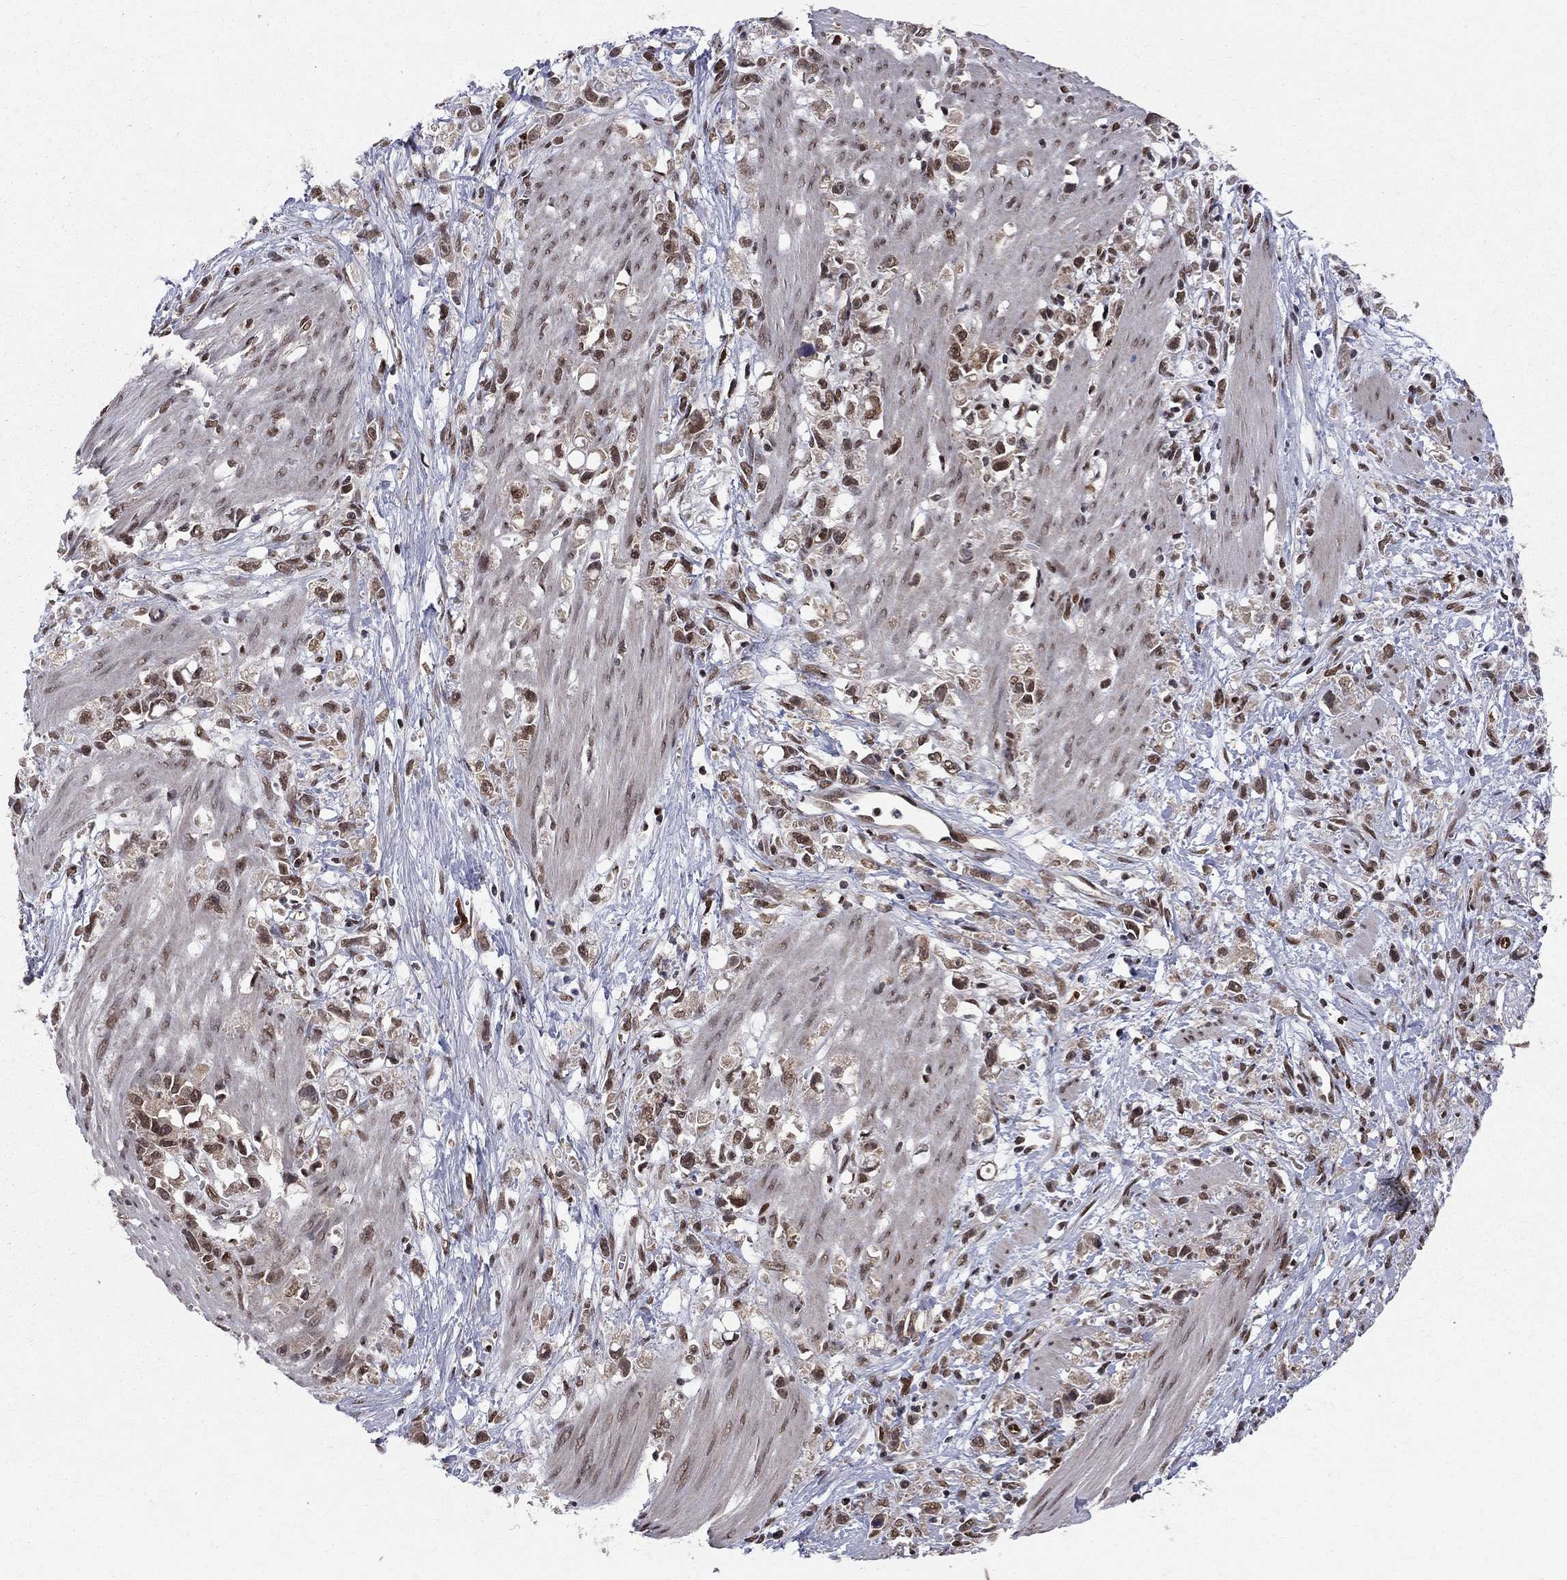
{"staining": {"intensity": "strong", "quantity": "25%-75%", "location": "nuclear"}, "tissue": "stomach cancer", "cell_type": "Tumor cells", "image_type": "cancer", "snomed": [{"axis": "morphology", "description": "Adenocarcinoma, NOS"}, {"axis": "topography", "description": "Stomach"}], "caption": "Immunohistochemical staining of human stomach cancer (adenocarcinoma) reveals high levels of strong nuclear expression in approximately 25%-75% of tumor cells.", "gene": "SAP30L", "patient": {"sex": "female", "age": 59}}